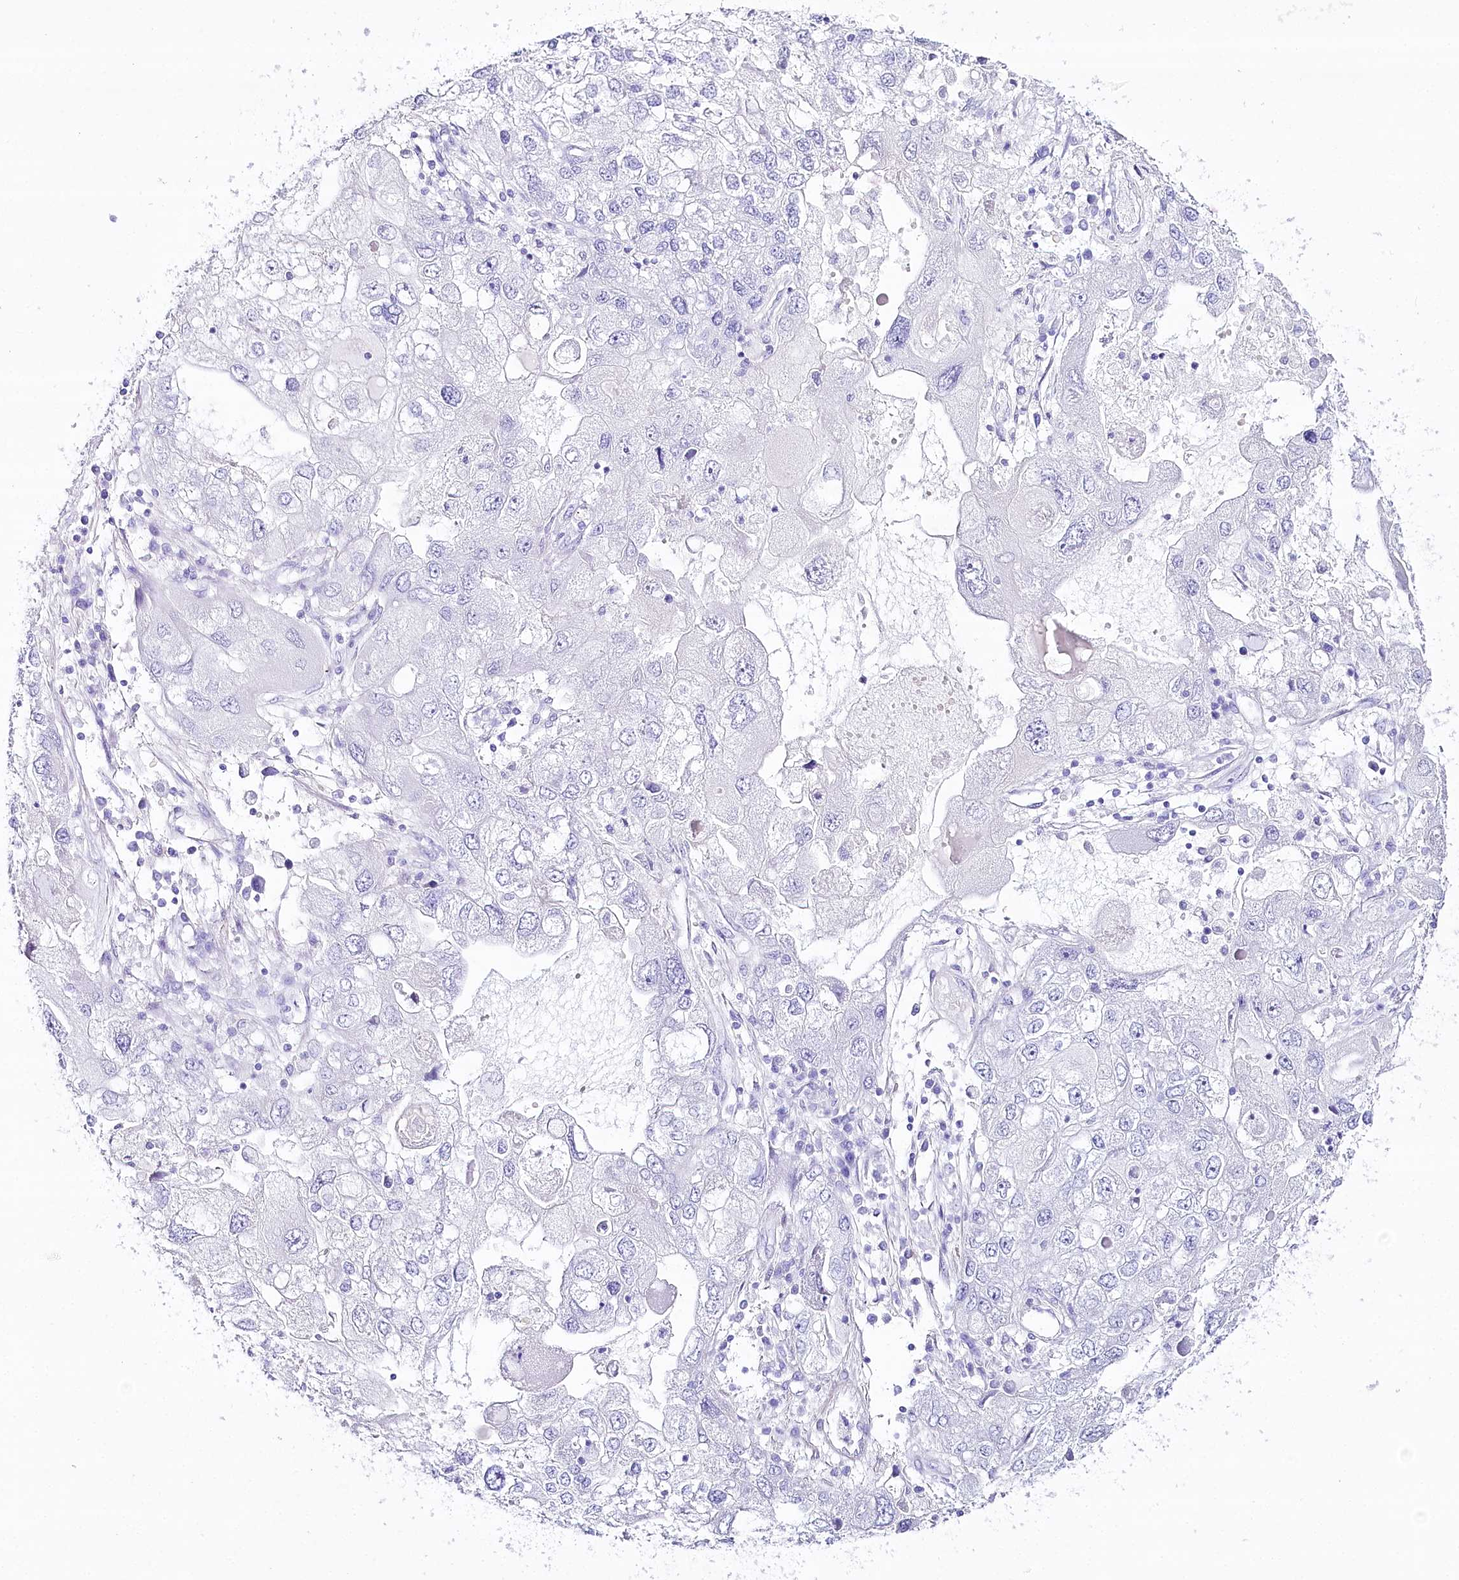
{"staining": {"intensity": "negative", "quantity": "none", "location": "none"}, "tissue": "endometrial cancer", "cell_type": "Tumor cells", "image_type": "cancer", "snomed": [{"axis": "morphology", "description": "Adenocarcinoma, NOS"}, {"axis": "topography", "description": "Endometrium"}], "caption": "This is an immunohistochemistry micrograph of human adenocarcinoma (endometrial). There is no staining in tumor cells.", "gene": "CSN3", "patient": {"sex": "female", "age": 49}}